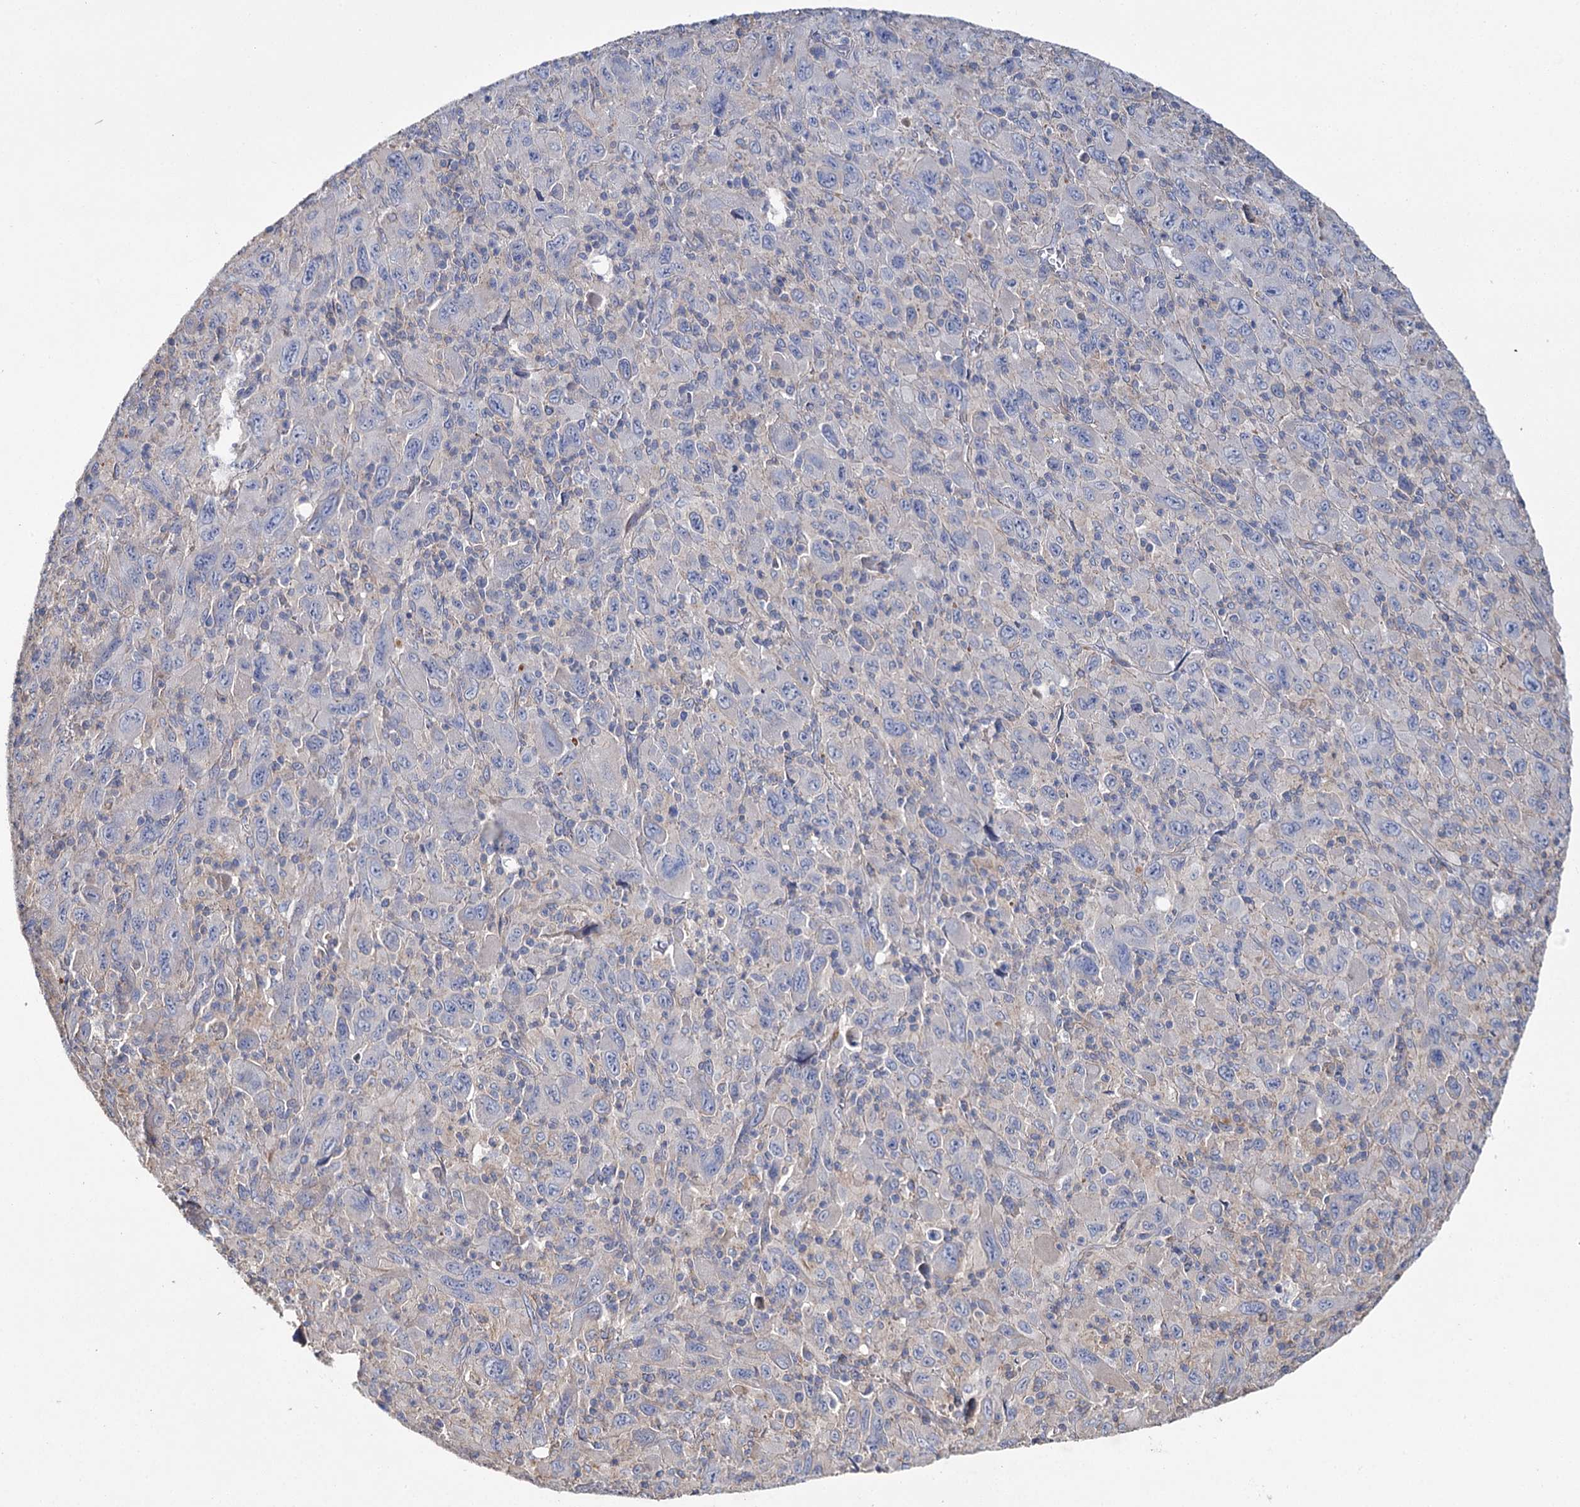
{"staining": {"intensity": "negative", "quantity": "none", "location": "none"}, "tissue": "melanoma", "cell_type": "Tumor cells", "image_type": "cancer", "snomed": [{"axis": "morphology", "description": "Malignant melanoma, Metastatic site"}, {"axis": "topography", "description": "Skin"}], "caption": "Immunohistochemistry (IHC) image of melanoma stained for a protein (brown), which shows no positivity in tumor cells.", "gene": "EPYC", "patient": {"sex": "female", "age": 56}}